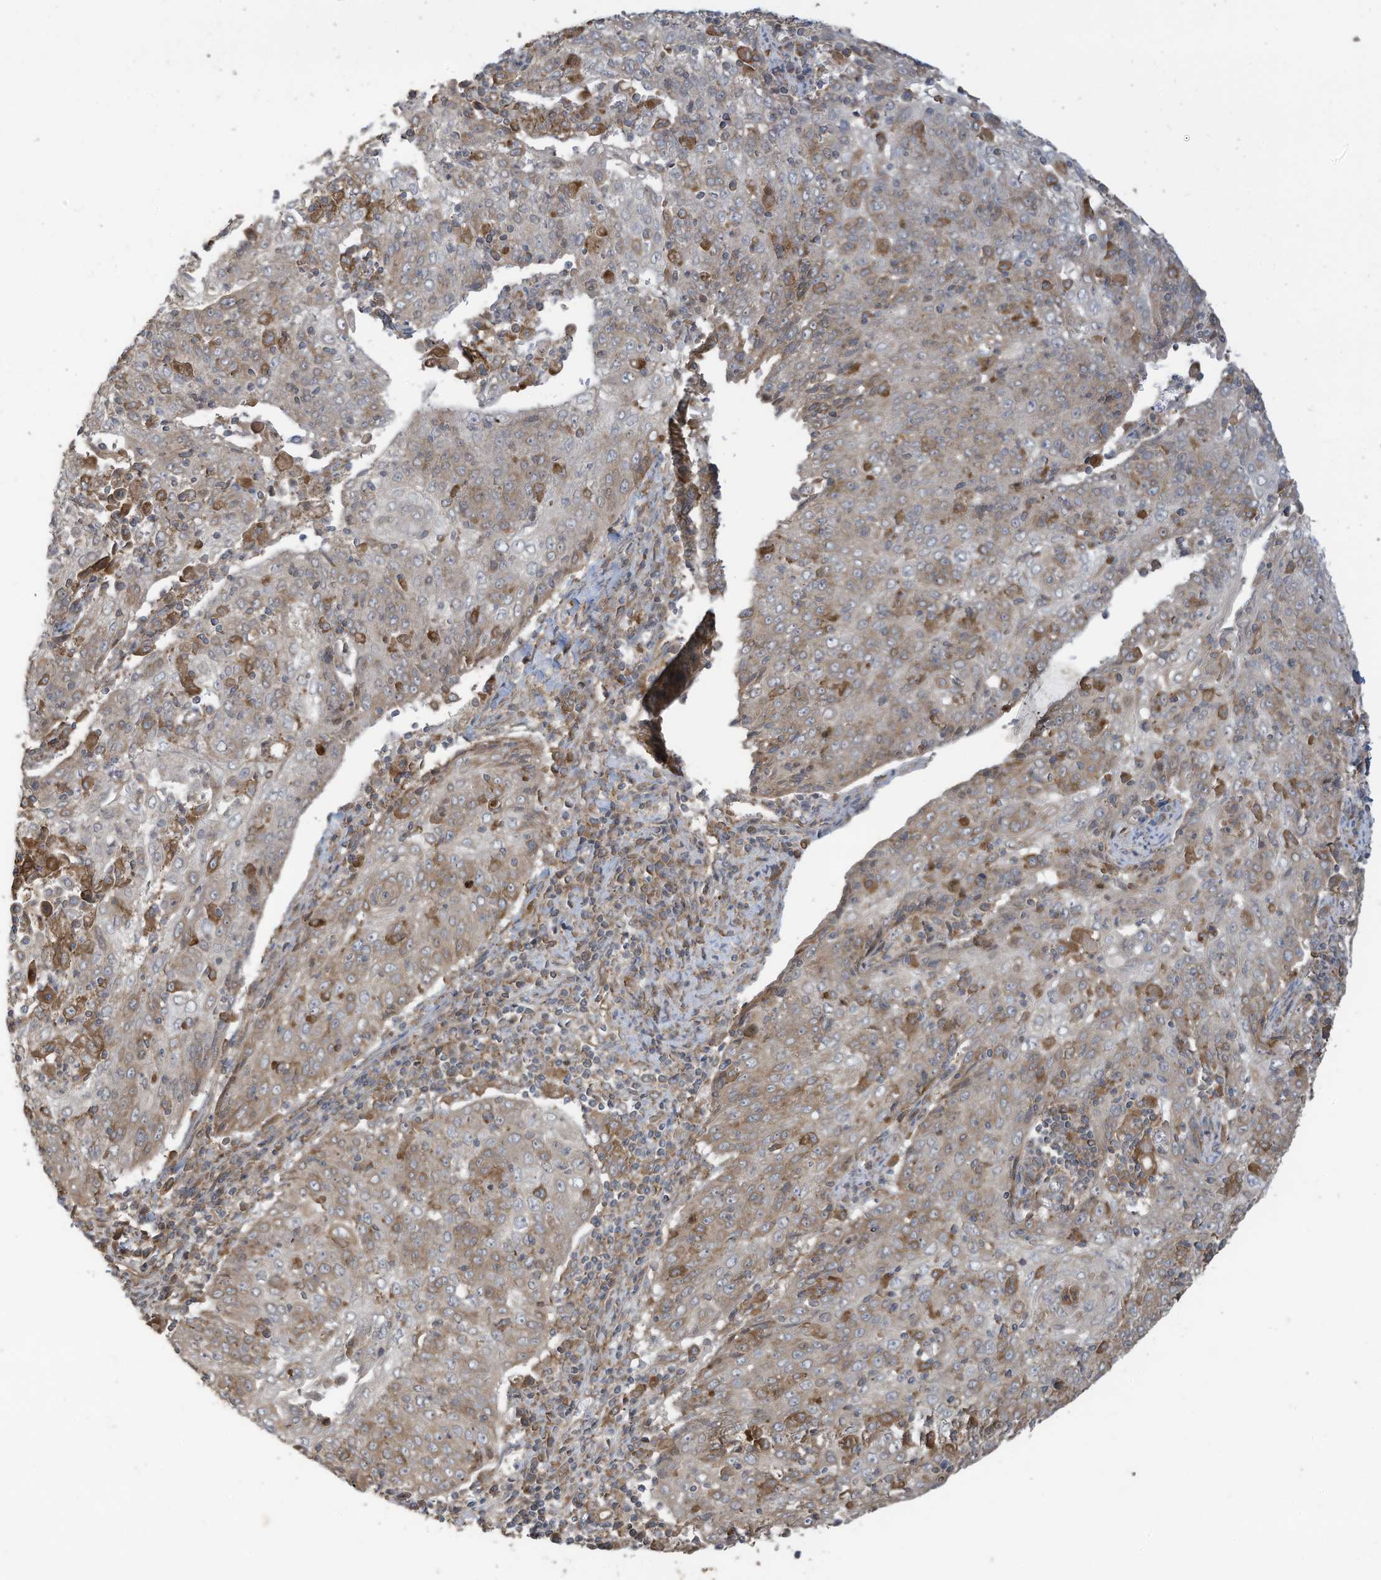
{"staining": {"intensity": "moderate", "quantity": "25%-75%", "location": "cytoplasmic/membranous"}, "tissue": "cervical cancer", "cell_type": "Tumor cells", "image_type": "cancer", "snomed": [{"axis": "morphology", "description": "Squamous cell carcinoma, NOS"}, {"axis": "topography", "description": "Cervix"}], "caption": "Protein staining reveals moderate cytoplasmic/membranous expression in about 25%-75% of tumor cells in squamous cell carcinoma (cervical).", "gene": "CGAS", "patient": {"sex": "female", "age": 48}}